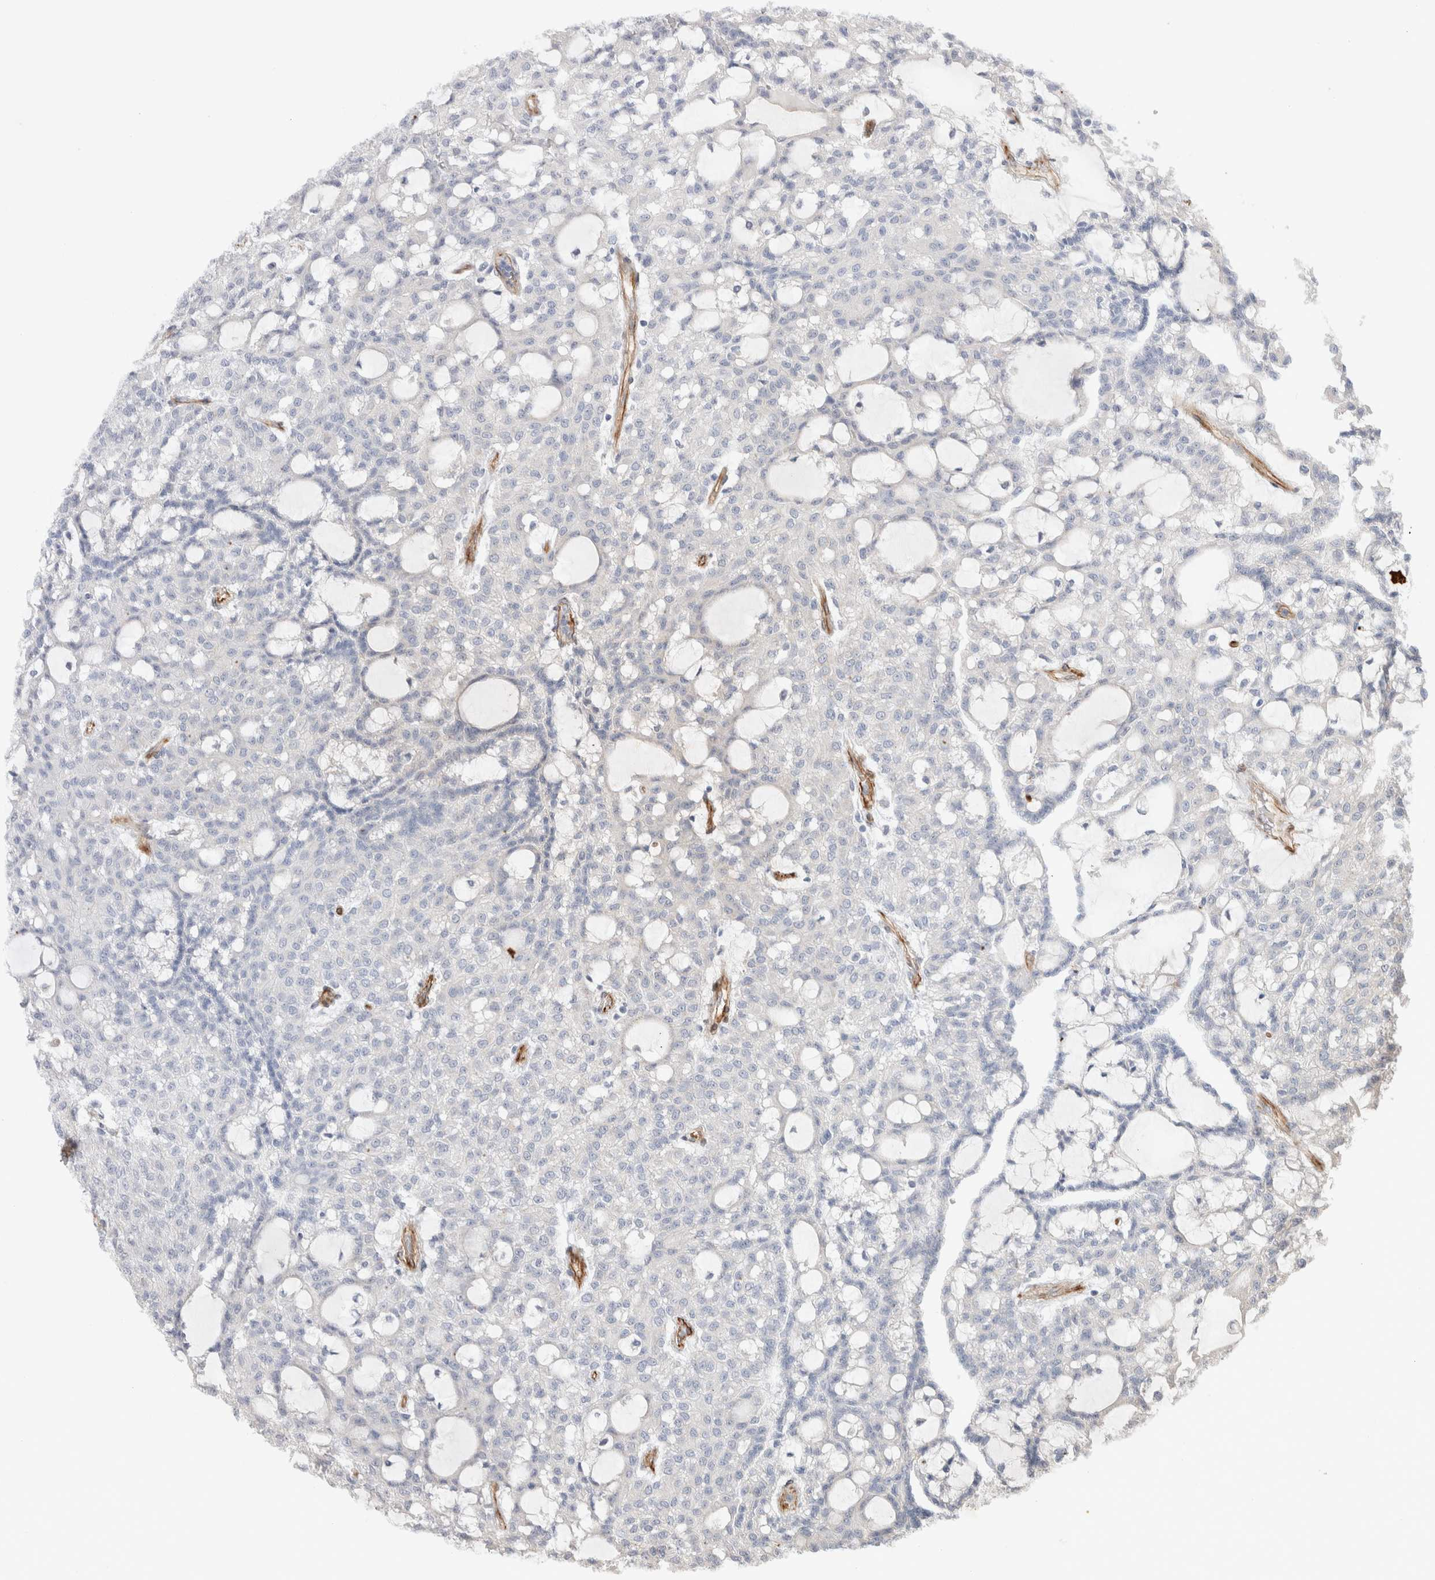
{"staining": {"intensity": "negative", "quantity": "none", "location": "none"}, "tissue": "renal cancer", "cell_type": "Tumor cells", "image_type": "cancer", "snomed": [{"axis": "morphology", "description": "Adenocarcinoma, NOS"}, {"axis": "topography", "description": "Kidney"}], "caption": "Immunohistochemical staining of renal cancer (adenocarcinoma) displays no significant positivity in tumor cells. Brightfield microscopy of immunohistochemistry (IHC) stained with DAB (brown) and hematoxylin (blue), captured at high magnification.", "gene": "CAAP1", "patient": {"sex": "male", "age": 63}}